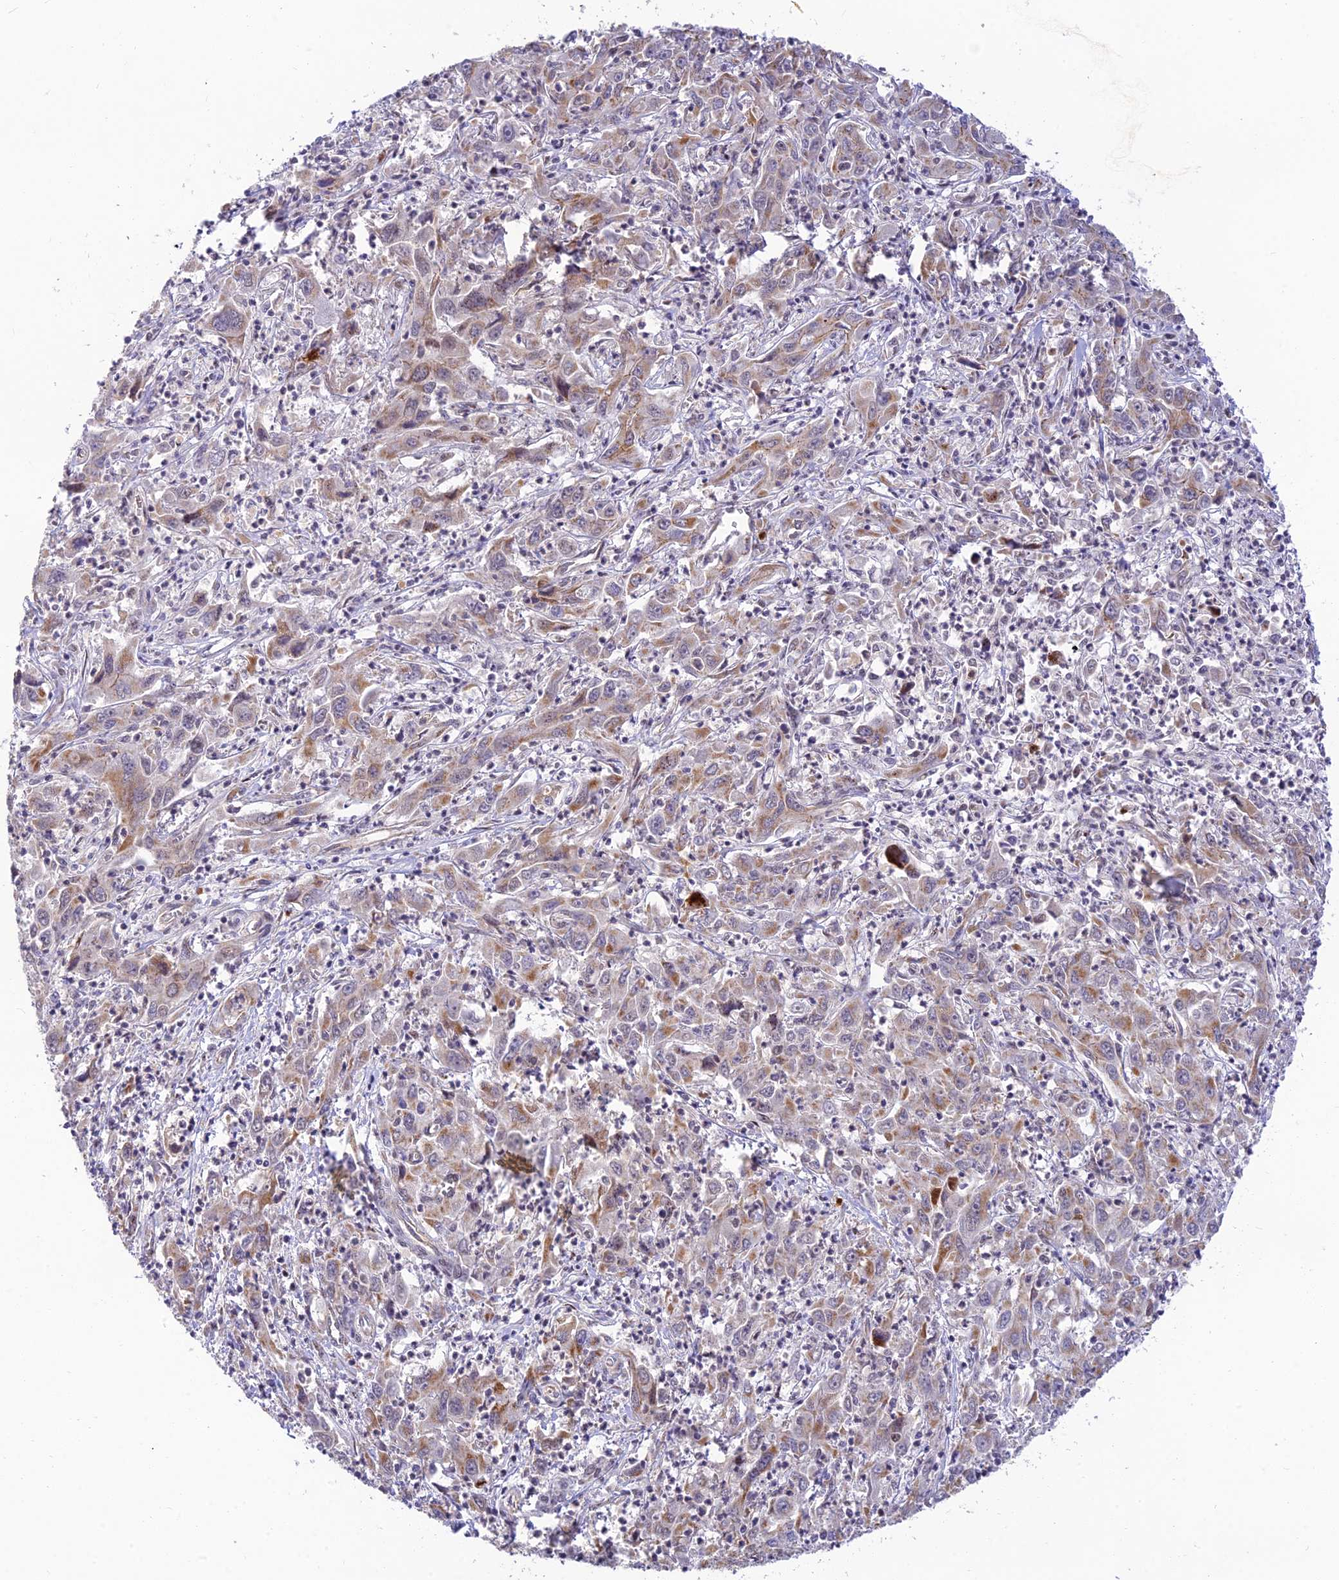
{"staining": {"intensity": "weak", "quantity": "25%-75%", "location": "cytoplasmic/membranous"}, "tissue": "liver cancer", "cell_type": "Tumor cells", "image_type": "cancer", "snomed": [{"axis": "morphology", "description": "Carcinoma, Hepatocellular, NOS"}, {"axis": "topography", "description": "Liver"}], "caption": "This image reveals immunohistochemistry (IHC) staining of liver cancer, with low weak cytoplasmic/membranous staining in about 25%-75% of tumor cells.", "gene": "MICOS13", "patient": {"sex": "male", "age": 63}}